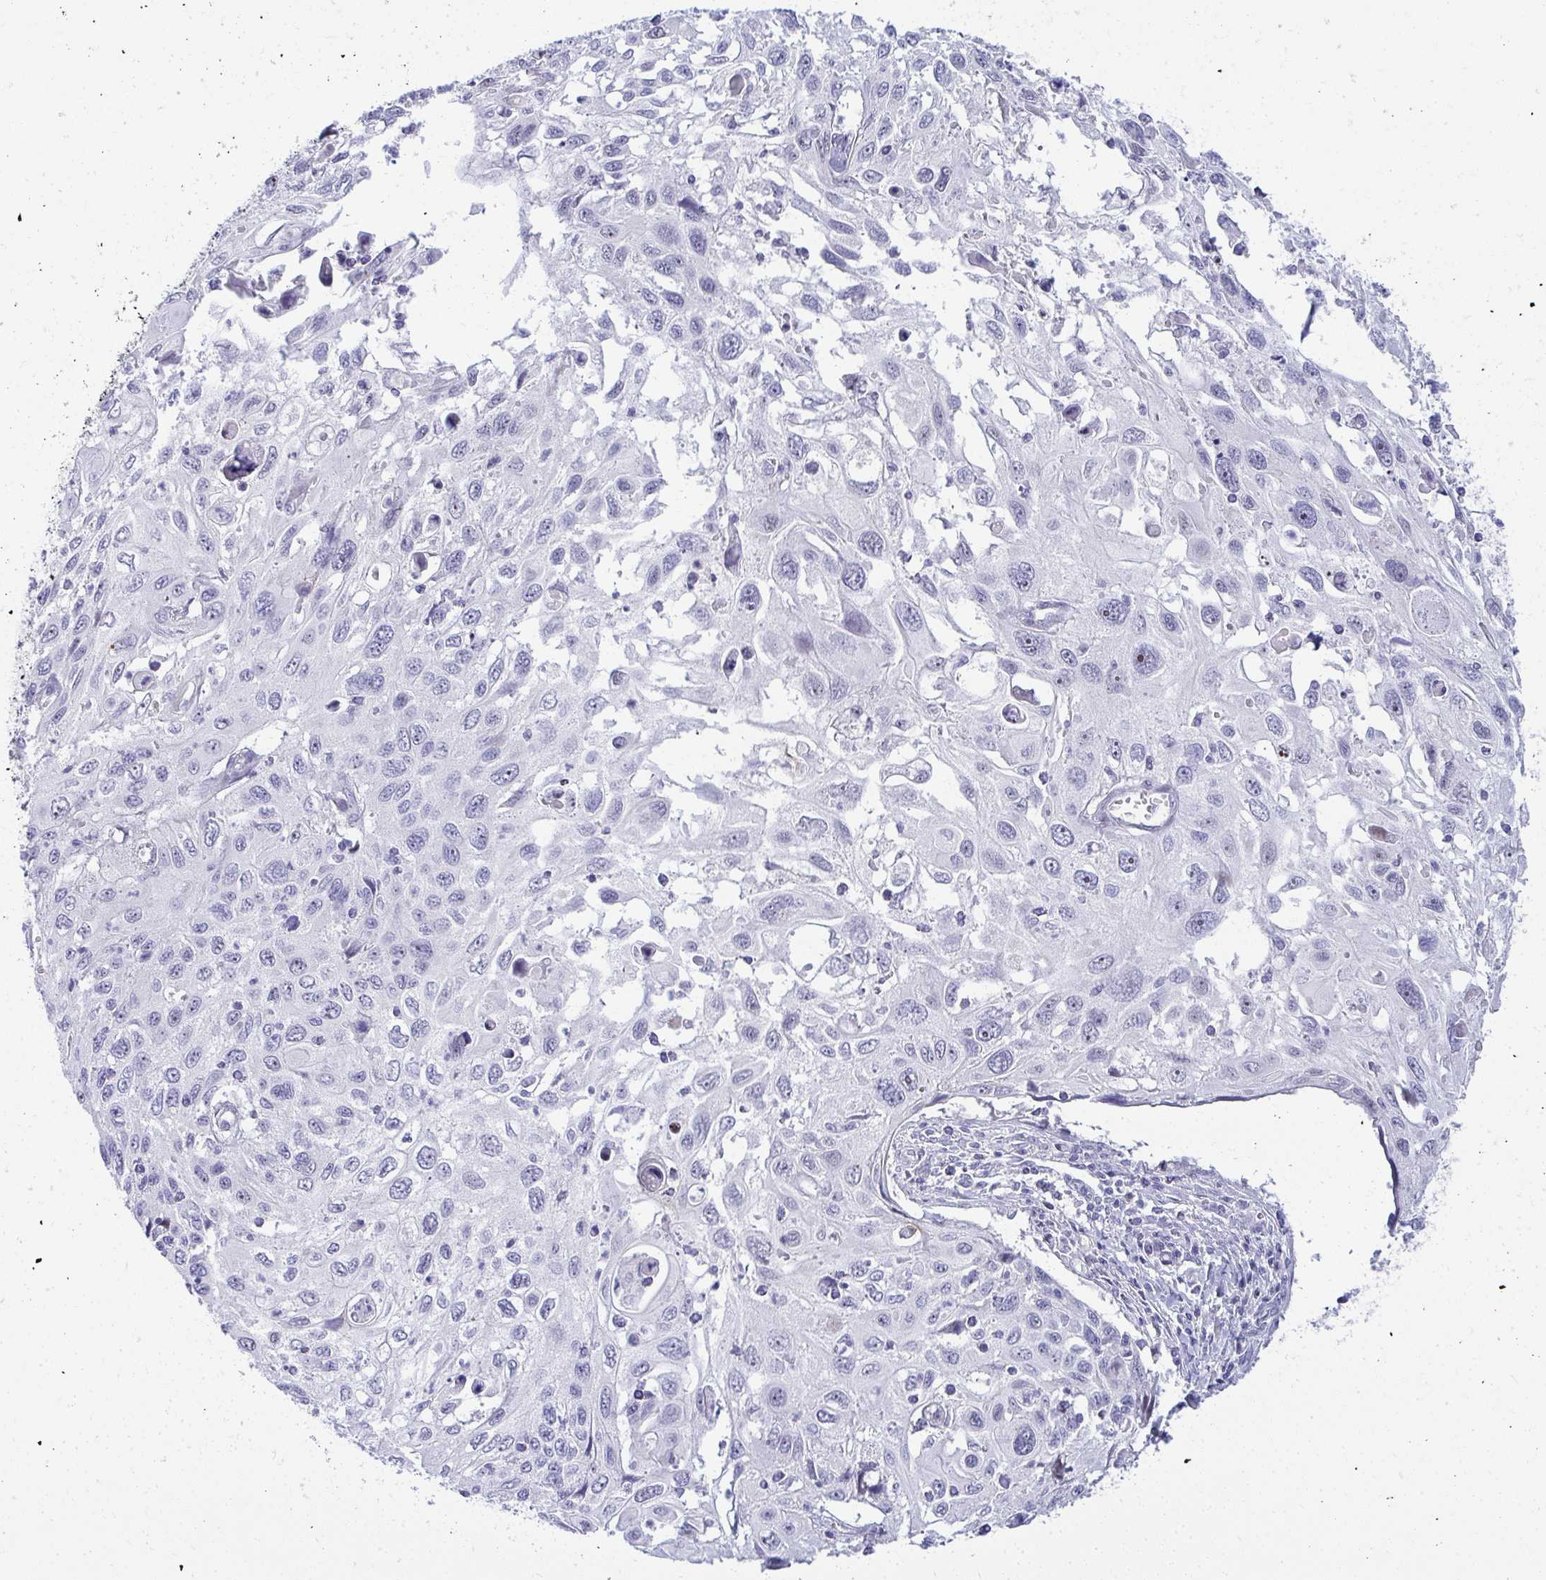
{"staining": {"intensity": "negative", "quantity": "none", "location": "none"}, "tissue": "cervical cancer", "cell_type": "Tumor cells", "image_type": "cancer", "snomed": [{"axis": "morphology", "description": "Squamous cell carcinoma, NOS"}, {"axis": "topography", "description": "Cervix"}], "caption": "DAB immunohistochemical staining of human cervical cancer (squamous cell carcinoma) displays no significant staining in tumor cells.", "gene": "EID3", "patient": {"sex": "female", "age": 70}}